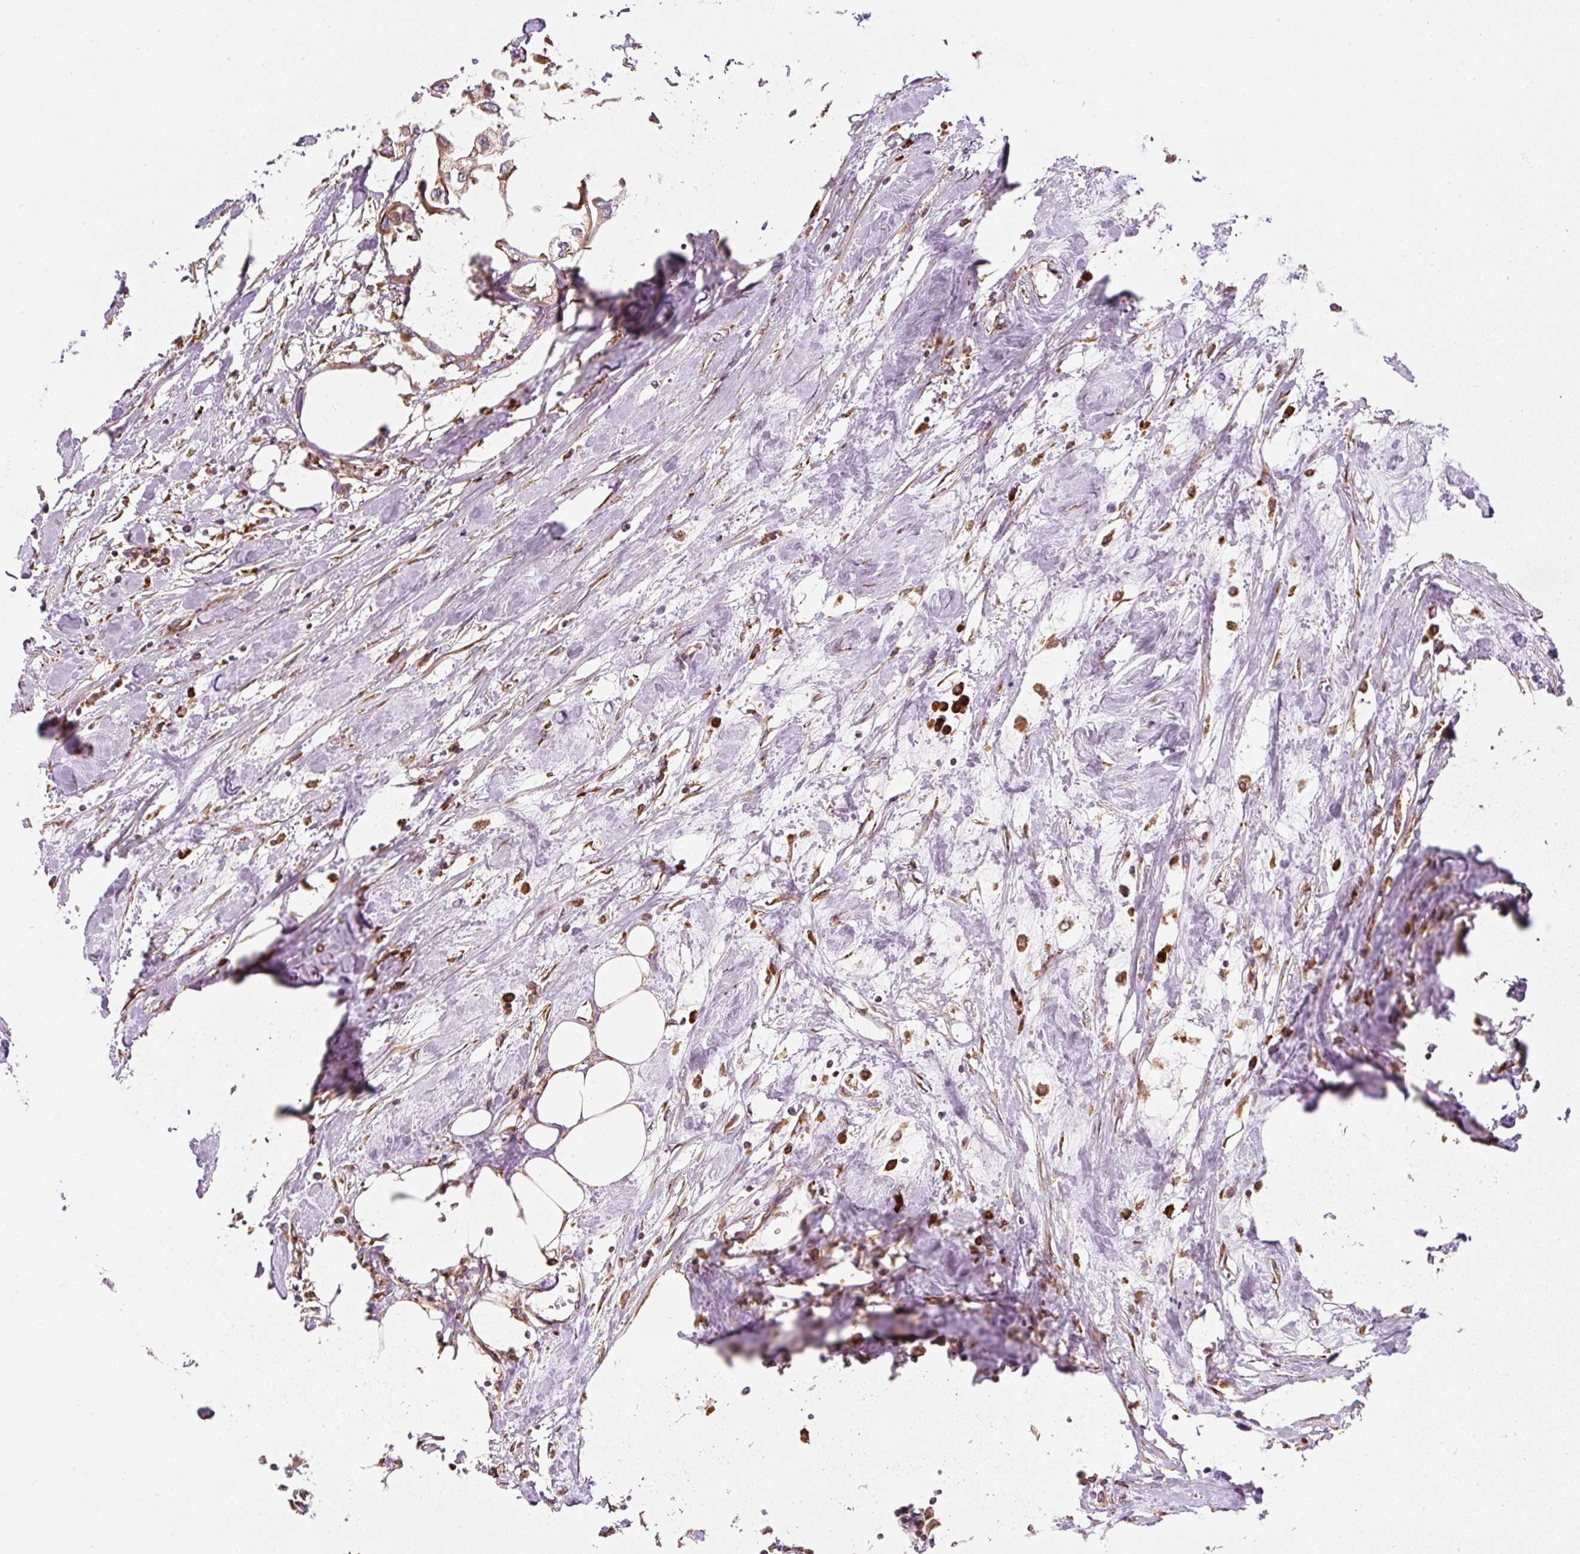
{"staining": {"intensity": "moderate", "quantity": ">75%", "location": "cytoplasmic/membranous"}, "tissue": "urothelial cancer", "cell_type": "Tumor cells", "image_type": "cancer", "snomed": [{"axis": "morphology", "description": "Urothelial carcinoma, High grade"}, {"axis": "topography", "description": "Urinary bladder"}], "caption": "Immunohistochemical staining of high-grade urothelial carcinoma demonstrates medium levels of moderate cytoplasmic/membranous expression in about >75% of tumor cells.", "gene": "PRKCSH", "patient": {"sex": "male", "age": 64}}